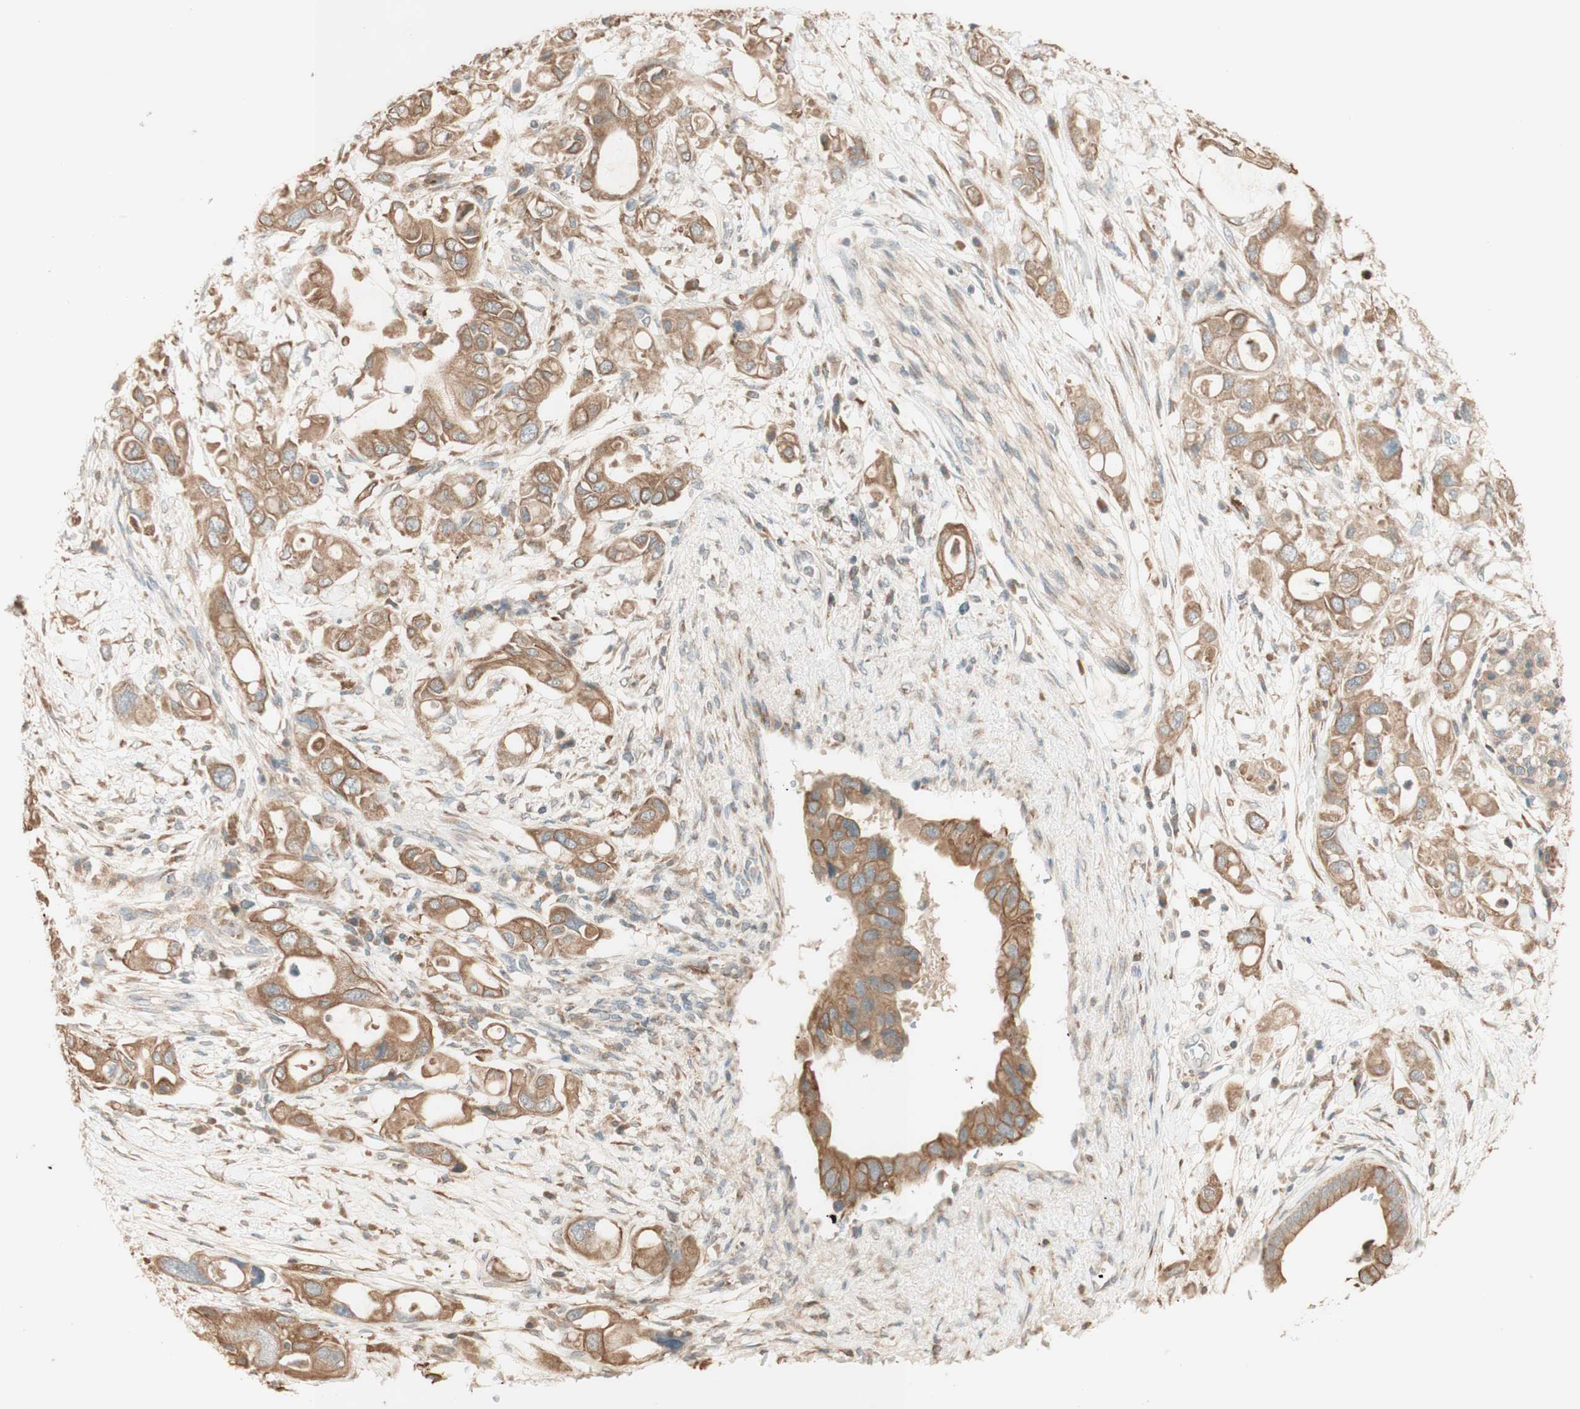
{"staining": {"intensity": "moderate", "quantity": ">75%", "location": "cytoplasmic/membranous"}, "tissue": "pancreatic cancer", "cell_type": "Tumor cells", "image_type": "cancer", "snomed": [{"axis": "morphology", "description": "Adenocarcinoma, NOS"}, {"axis": "topography", "description": "Pancreas"}], "caption": "The image demonstrates a brown stain indicating the presence of a protein in the cytoplasmic/membranous of tumor cells in pancreatic adenocarcinoma. (DAB (3,3'-diaminobenzidine) = brown stain, brightfield microscopy at high magnification).", "gene": "CLCN2", "patient": {"sex": "female", "age": 56}}